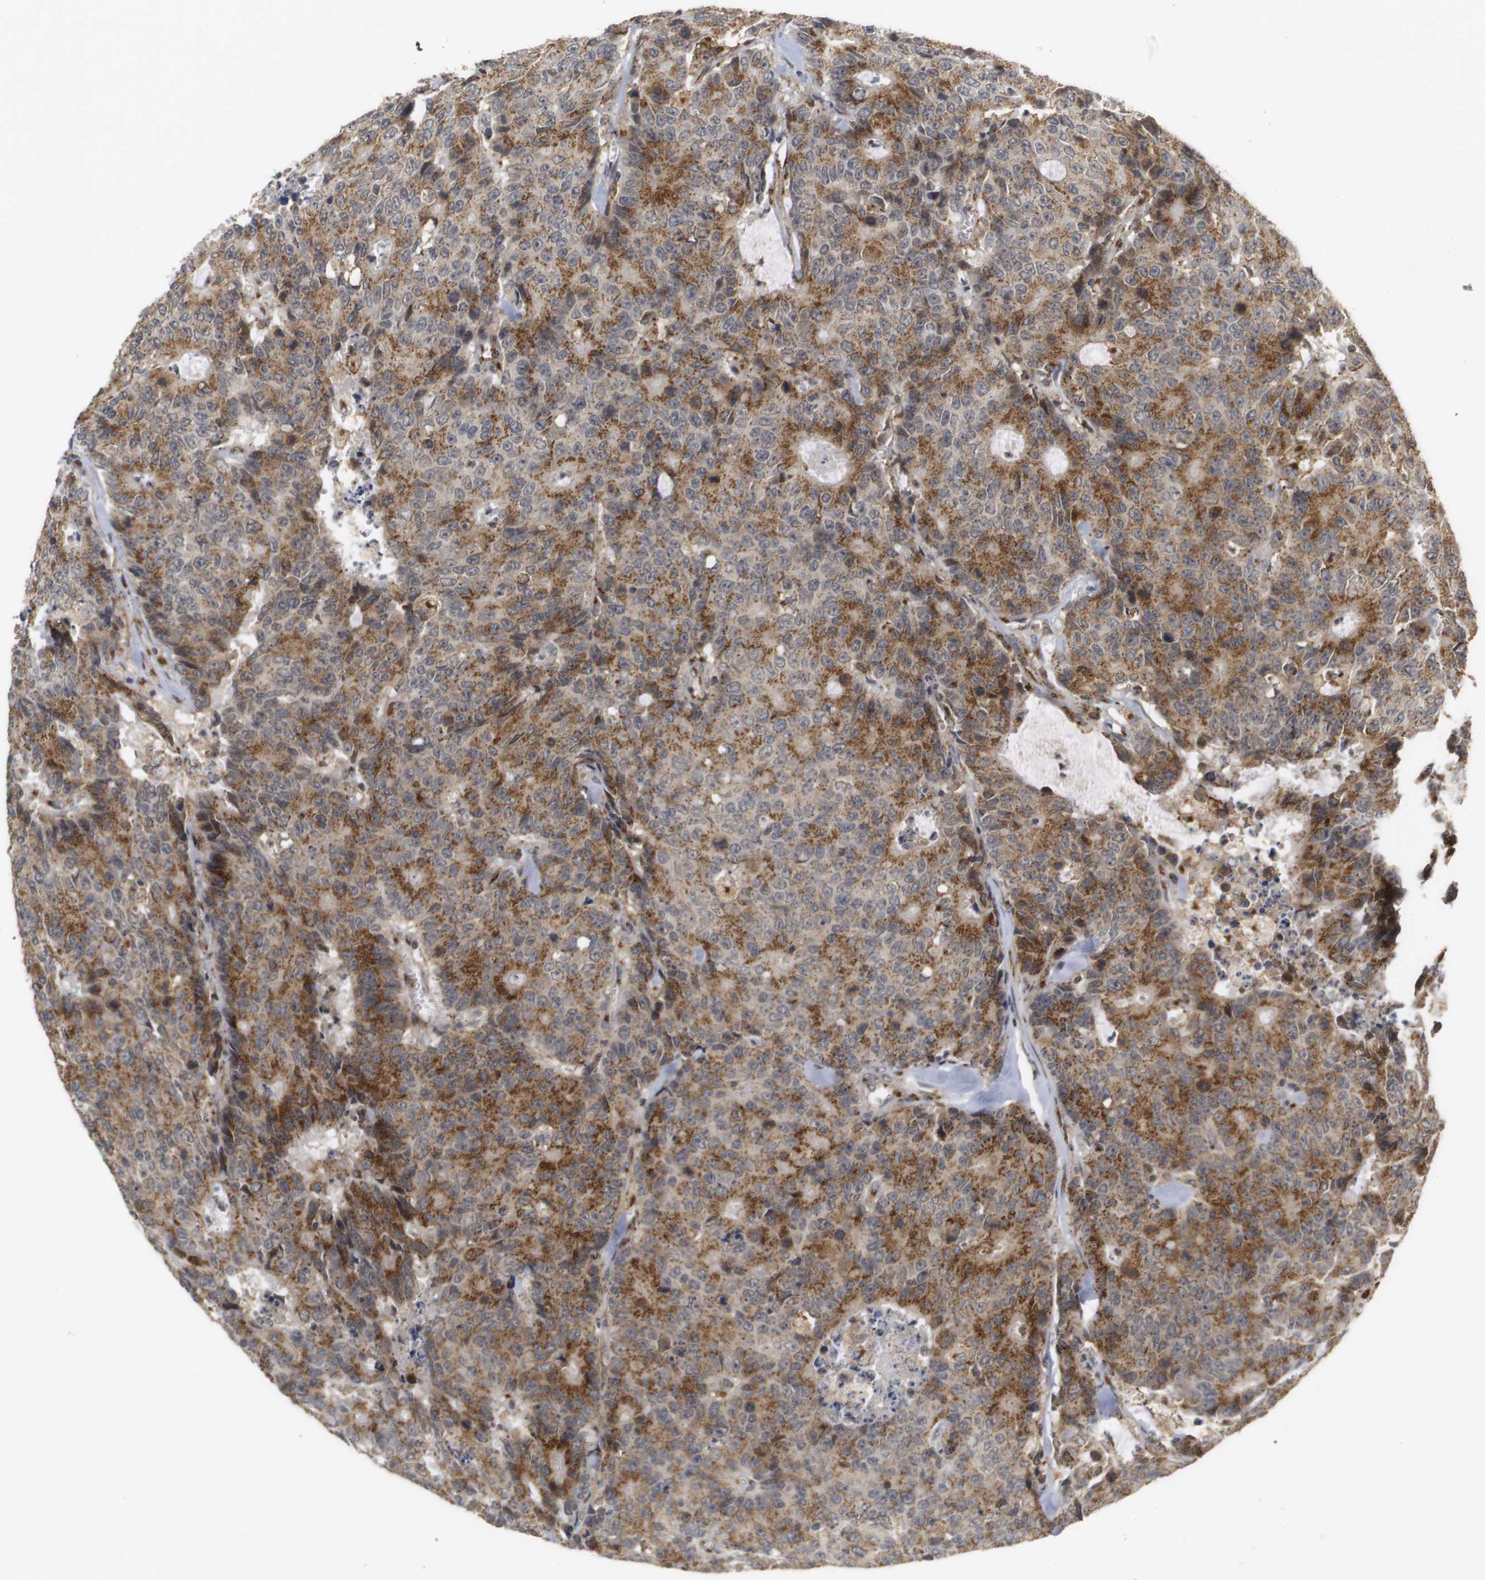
{"staining": {"intensity": "moderate", "quantity": ">75%", "location": "cytoplasmic/membranous"}, "tissue": "colorectal cancer", "cell_type": "Tumor cells", "image_type": "cancer", "snomed": [{"axis": "morphology", "description": "Adenocarcinoma, NOS"}, {"axis": "topography", "description": "Colon"}], "caption": "A medium amount of moderate cytoplasmic/membranous expression is appreciated in about >75% of tumor cells in colorectal adenocarcinoma tissue.", "gene": "ZFPL1", "patient": {"sex": "female", "age": 86}}